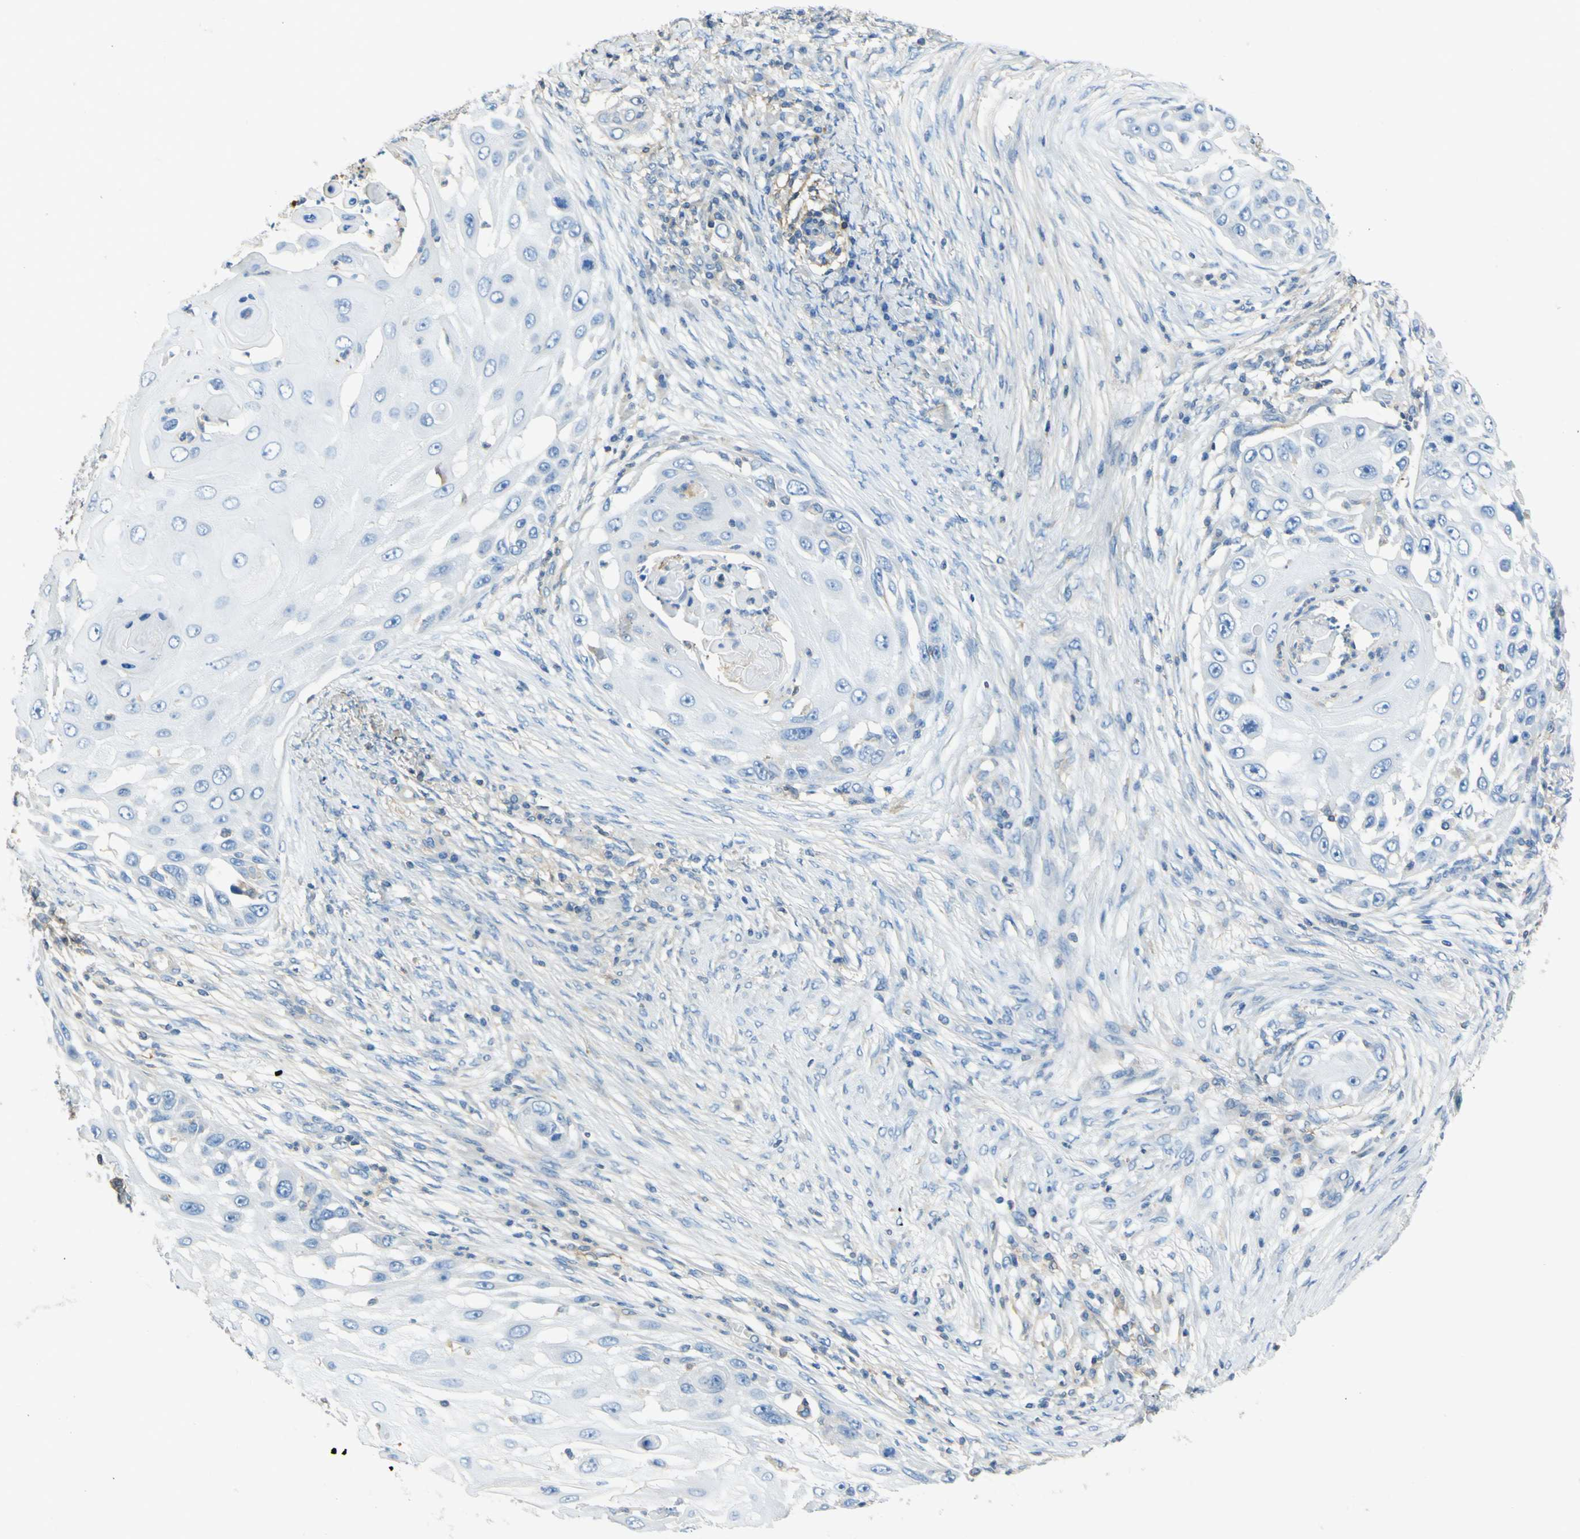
{"staining": {"intensity": "negative", "quantity": "none", "location": "none"}, "tissue": "skin cancer", "cell_type": "Tumor cells", "image_type": "cancer", "snomed": [{"axis": "morphology", "description": "Squamous cell carcinoma, NOS"}, {"axis": "topography", "description": "Skin"}], "caption": "DAB (3,3'-diaminobenzidine) immunohistochemical staining of human skin squamous cell carcinoma exhibits no significant expression in tumor cells. (DAB (3,3'-diaminobenzidine) IHC visualized using brightfield microscopy, high magnification).", "gene": "OGN", "patient": {"sex": "female", "age": 44}}